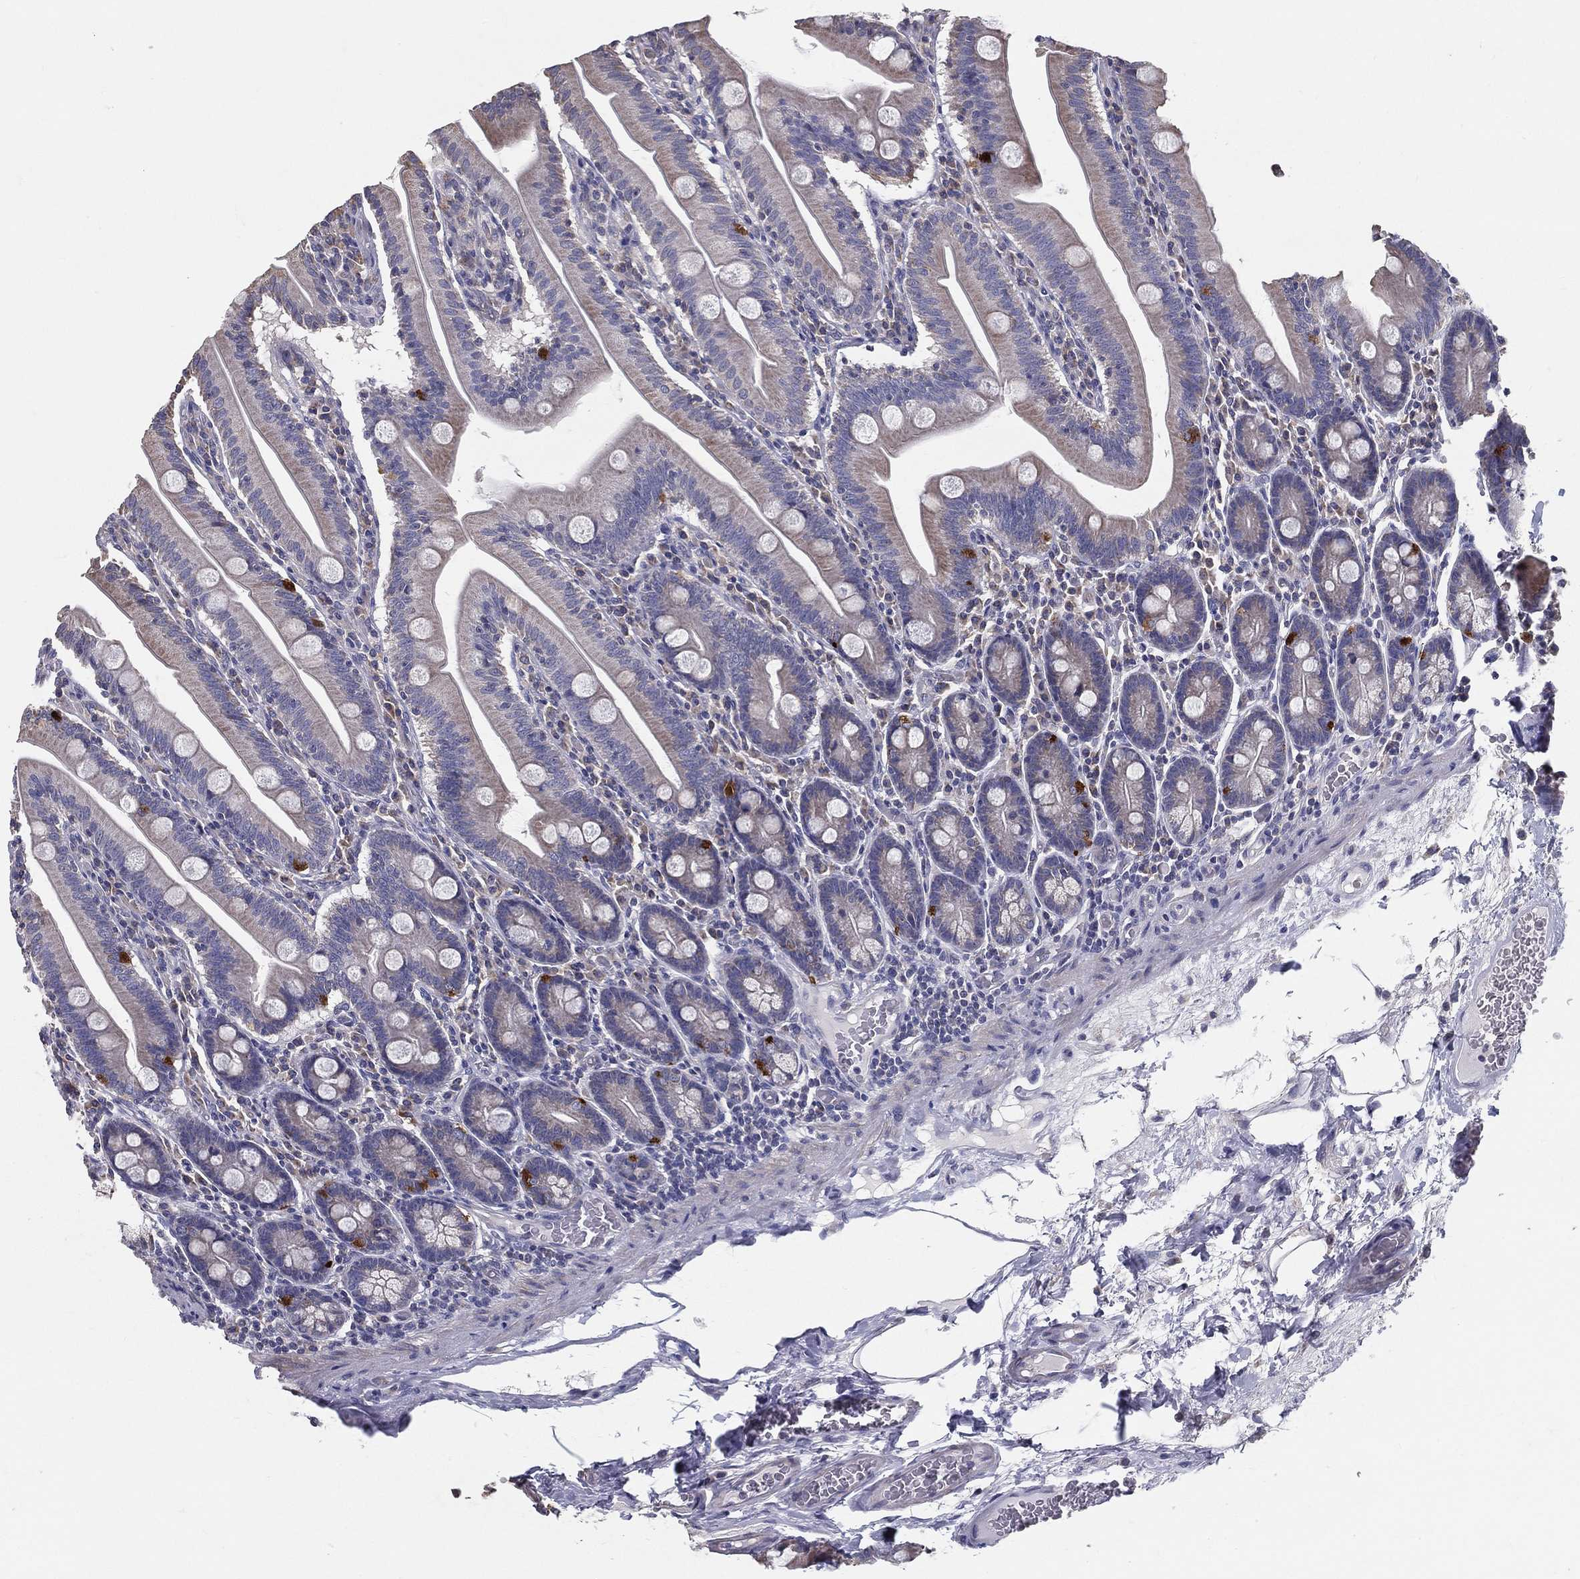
{"staining": {"intensity": "strong", "quantity": "<25%", "location": "cytoplasmic/membranous"}, "tissue": "small intestine", "cell_type": "Glandular cells", "image_type": "normal", "snomed": [{"axis": "morphology", "description": "Normal tissue, NOS"}, {"axis": "topography", "description": "Small intestine"}], "caption": "High-magnification brightfield microscopy of normal small intestine stained with DAB (brown) and counterstained with hematoxylin (blue). glandular cells exhibit strong cytoplasmic/membranous positivity is identified in approximately<25% of cells.", "gene": "PCSK1", "patient": {"sex": "male", "age": 37}}